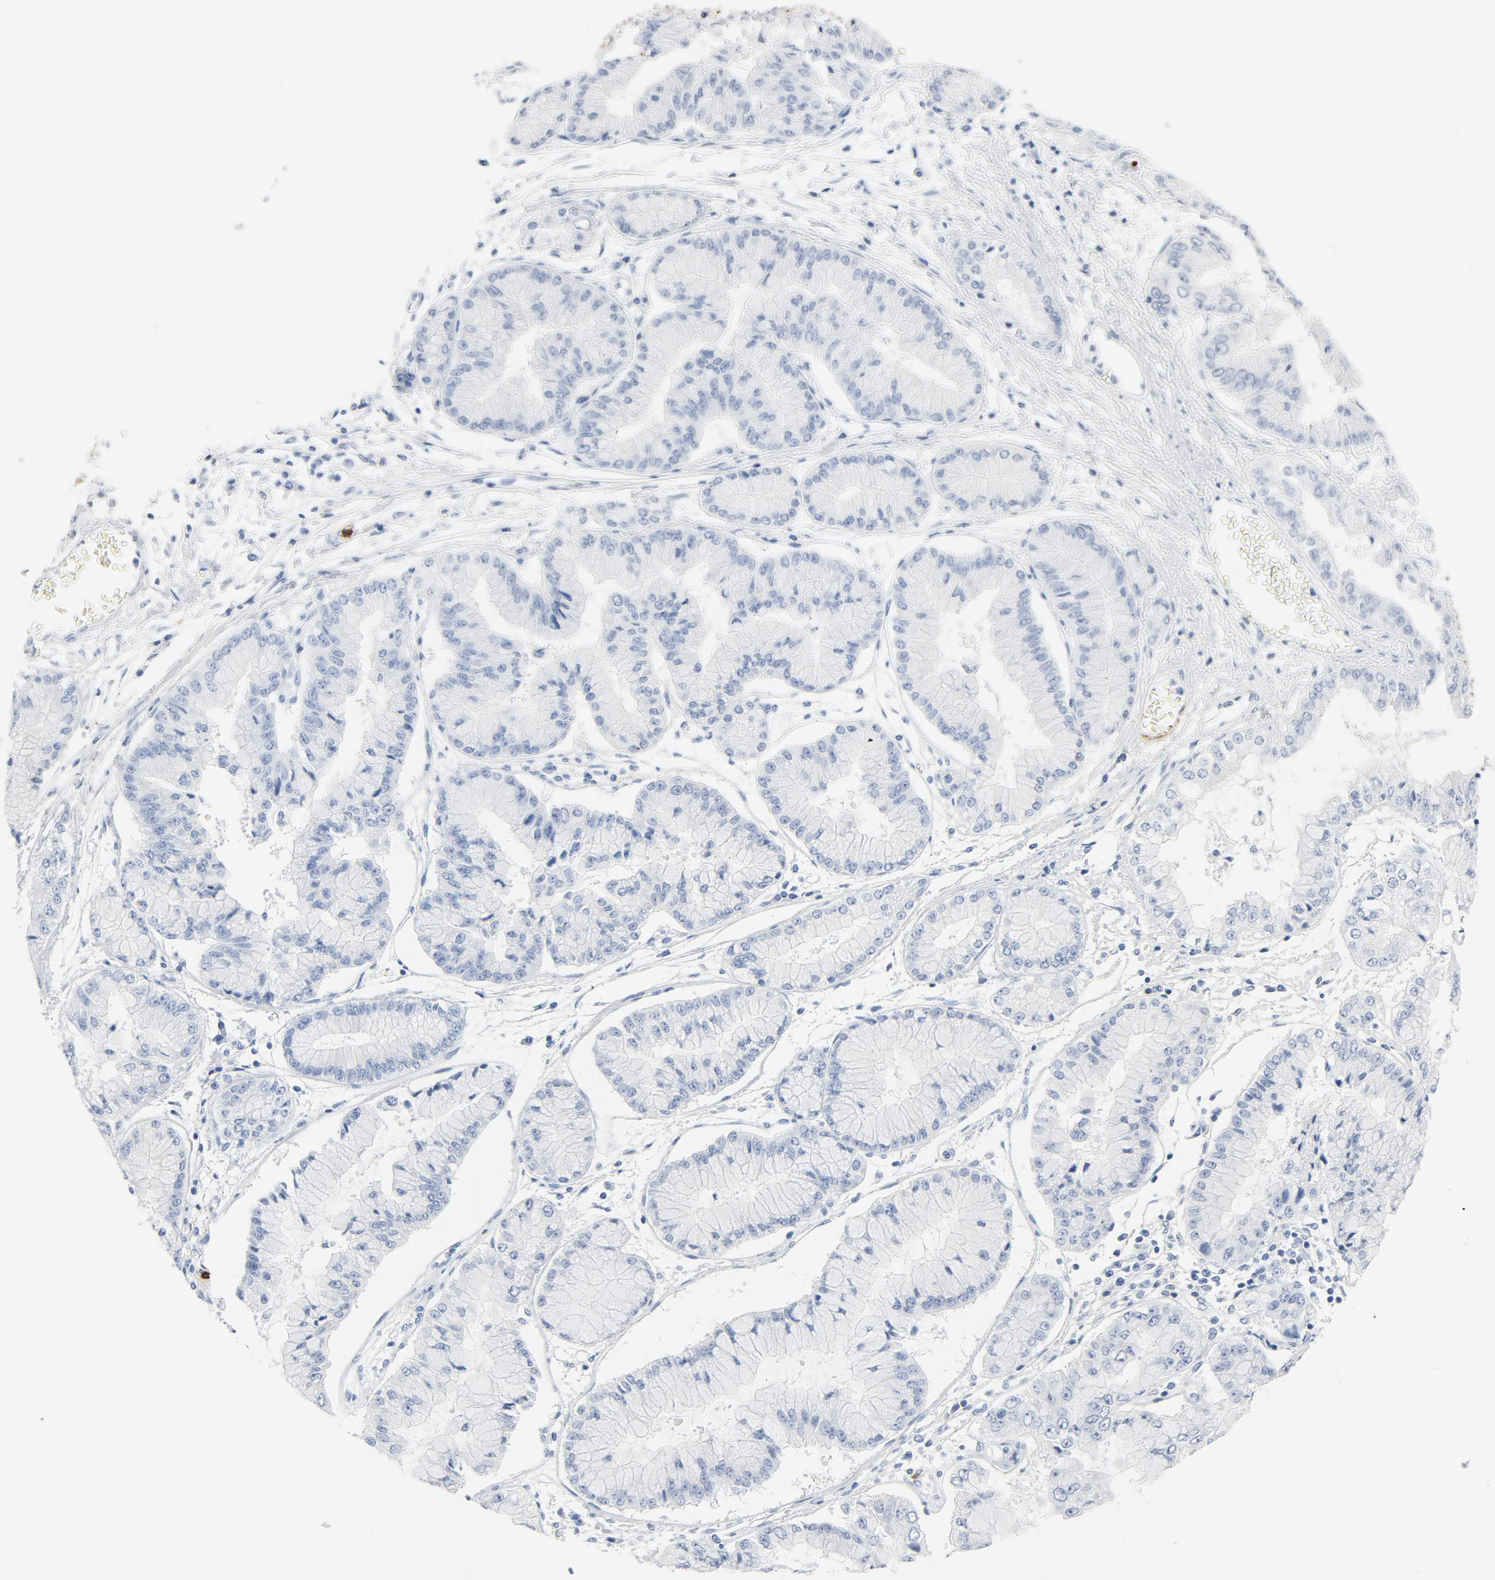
{"staining": {"intensity": "negative", "quantity": "none", "location": "none"}, "tissue": "liver cancer", "cell_type": "Tumor cells", "image_type": "cancer", "snomed": [{"axis": "morphology", "description": "Cholangiocarcinoma"}, {"axis": "topography", "description": "Liver"}], "caption": "The photomicrograph demonstrates no staining of tumor cells in cholangiocarcinoma (liver). Brightfield microscopy of IHC stained with DAB (3,3'-diaminobenzidine) (brown) and hematoxylin (blue), captured at high magnification.", "gene": "PTPRB", "patient": {"sex": "female", "age": 79}}